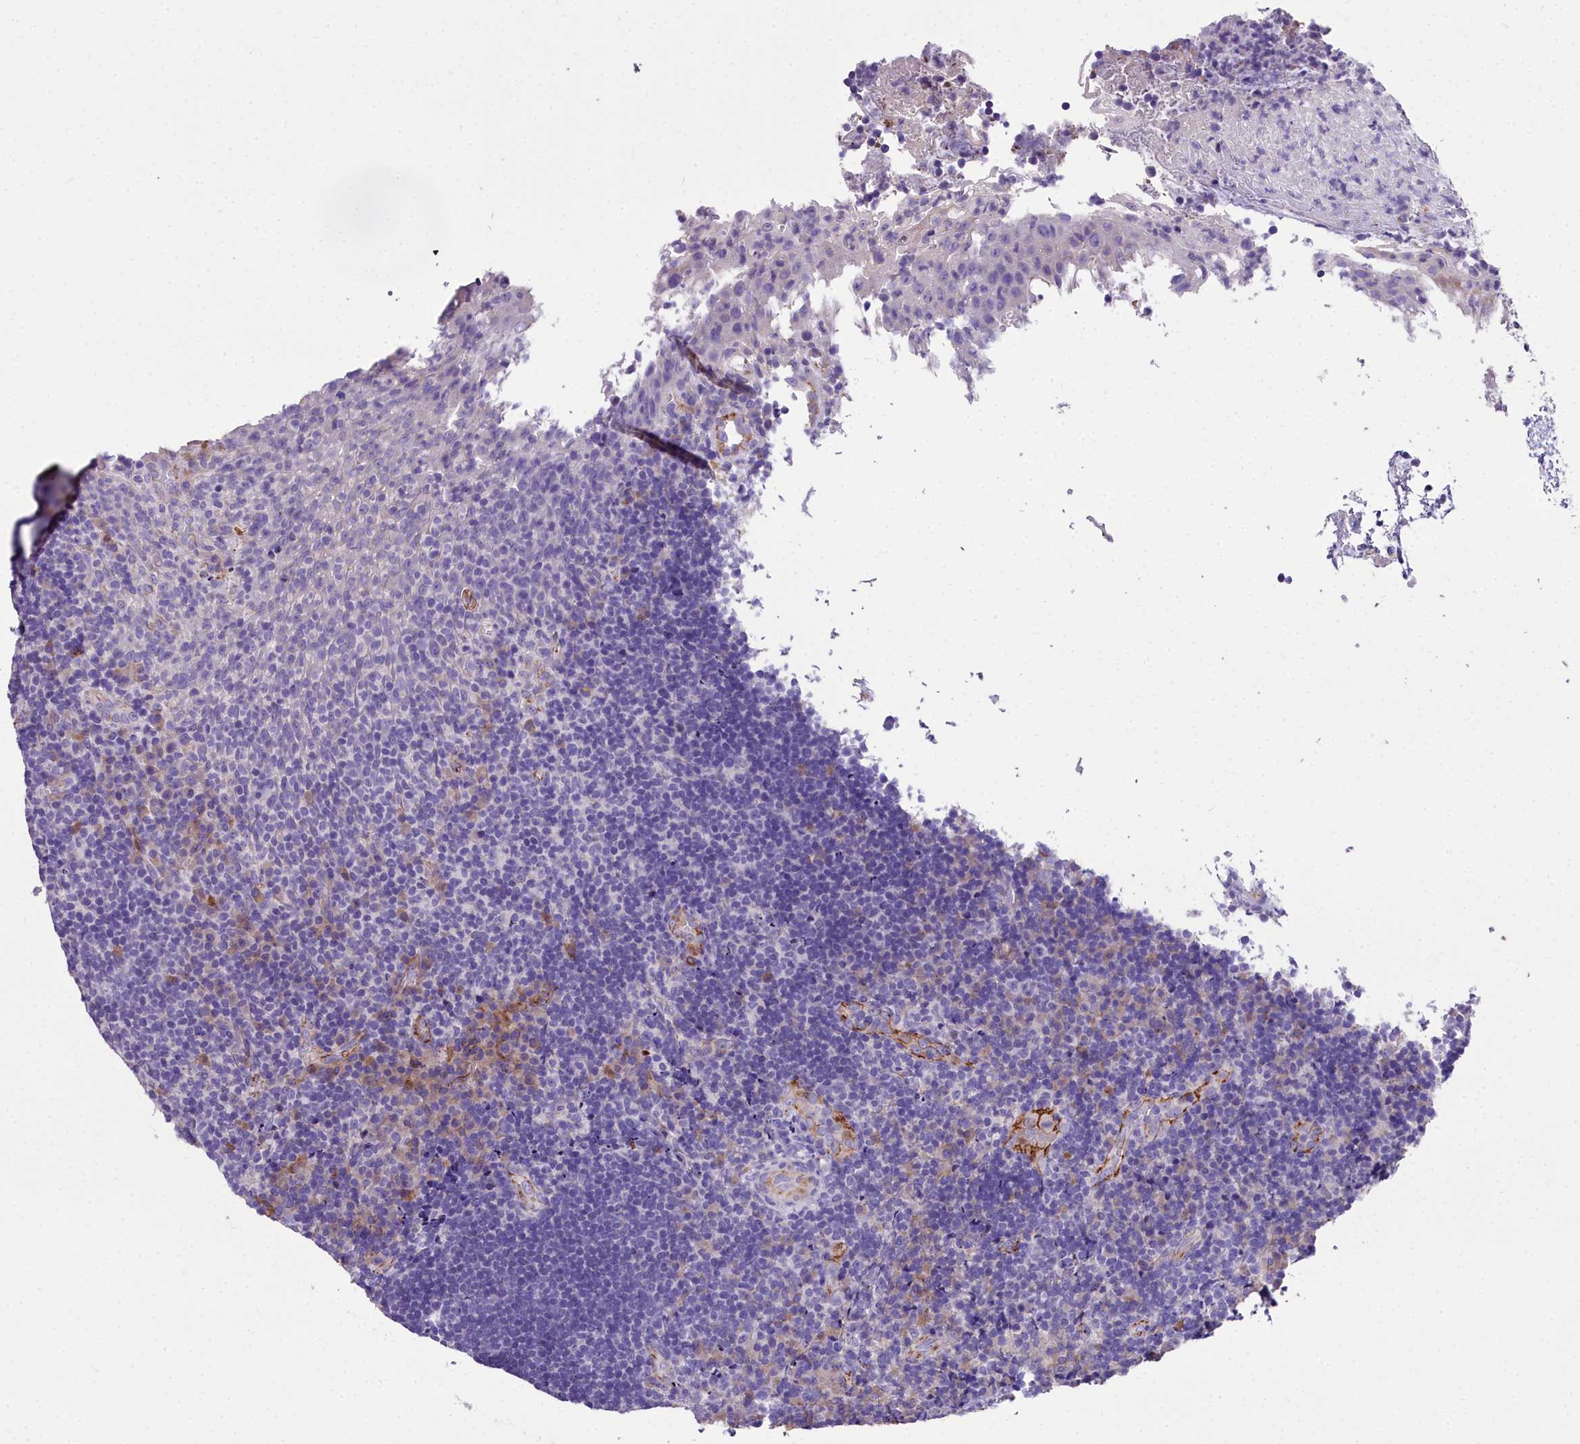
{"staining": {"intensity": "negative", "quantity": "none", "location": "none"}, "tissue": "tonsil", "cell_type": "Germinal center cells", "image_type": "normal", "snomed": [{"axis": "morphology", "description": "Normal tissue, NOS"}, {"axis": "topography", "description": "Tonsil"}], "caption": "Micrograph shows no significant protein positivity in germinal center cells of benign tonsil.", "gene": "MS4A18", "patient": {"sex": "male", "age": 17}}